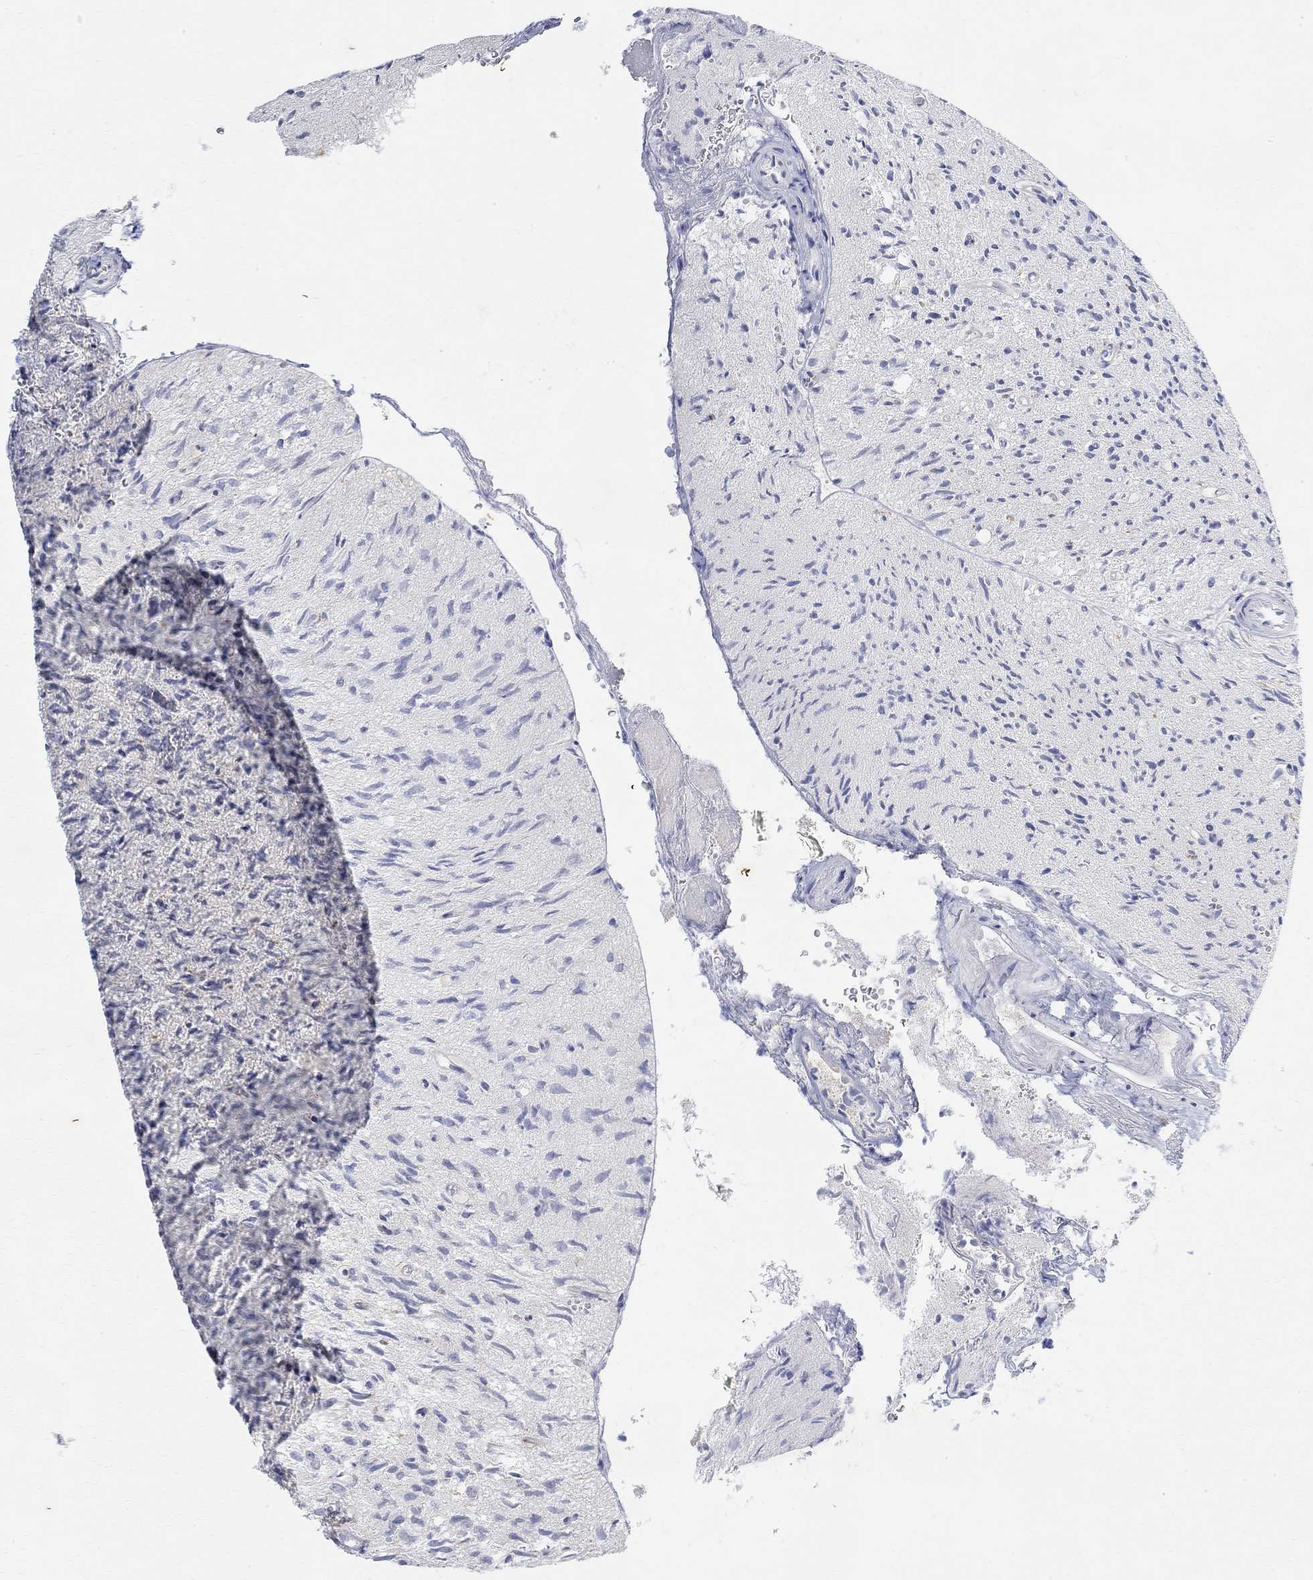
{"staining": {"intensity": "negative", "quantity": "none", "location": "none"}, "tissue": "glioma", "cell_type": "Tumor cells", "image_type": "cancer", "snomed": [{"axis": "morphology", "description": "Glioma, malignant, High grade"}, {"axis": "topography", "description": "Brain"}], "caption": "The histopathology image demonstrates no staining of tumor cells in malignant glioma (high-grade). (IHC, brightfield microscopy, high magnification).", "gene": "FNDC5", "patient": {"sex": "male", "age": 64}}